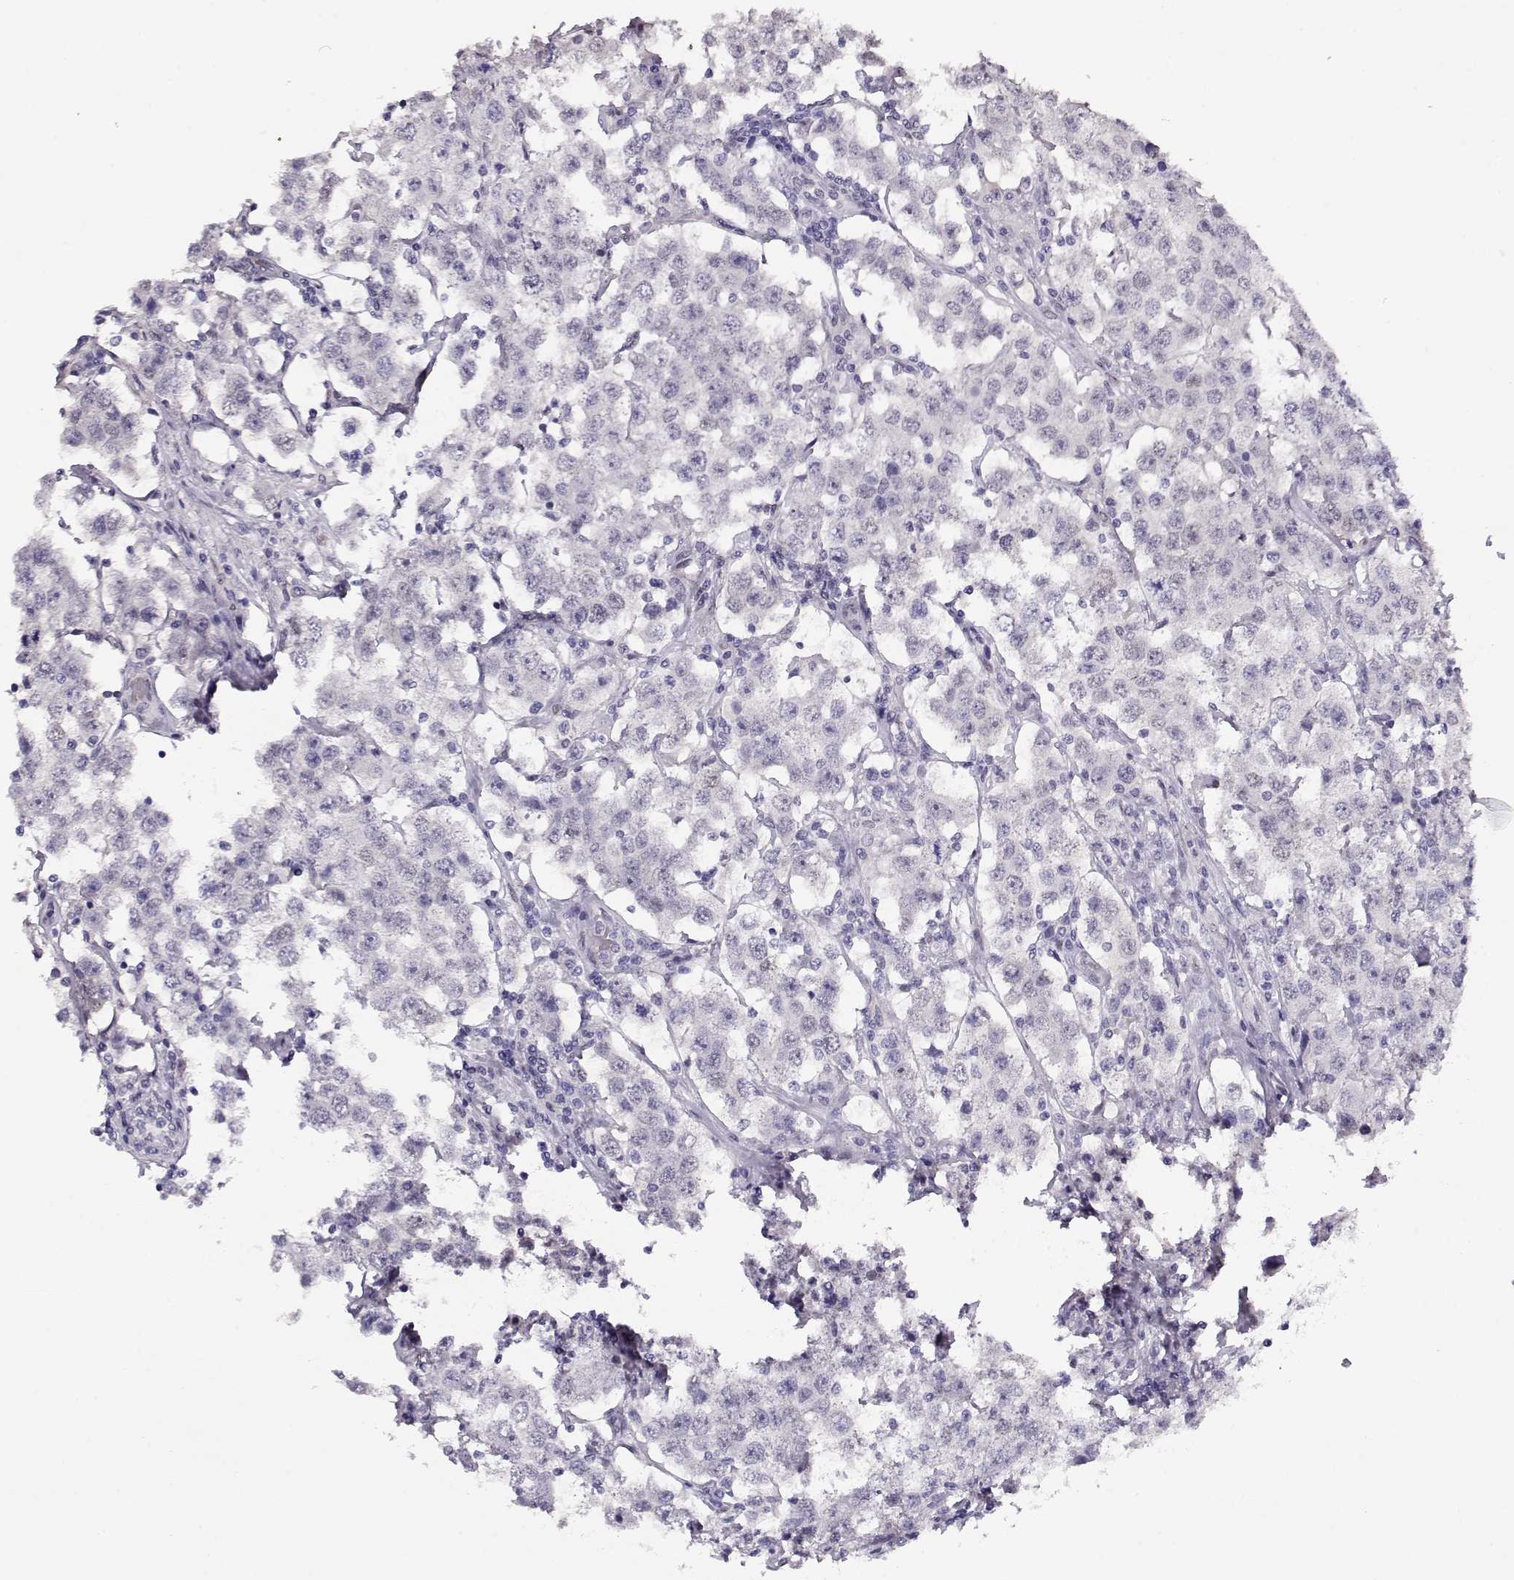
{"staining": {"intensity": "negative", "quantity": "none", "location": "none"}, "tissue": "testis cancer", "cell_type": "Tumor cells", "image_type": "cancer", "snomed": [{"axis": "morphology", "description": "Seminoma, NOS"}, {"axis": "topography", "description": "Testis"}], "caption": "Tumor cells show no significant protein positivity in testis cancer (seminoma).", "gene": "POLI", "patient": {"sex": "male", "age": 52}}